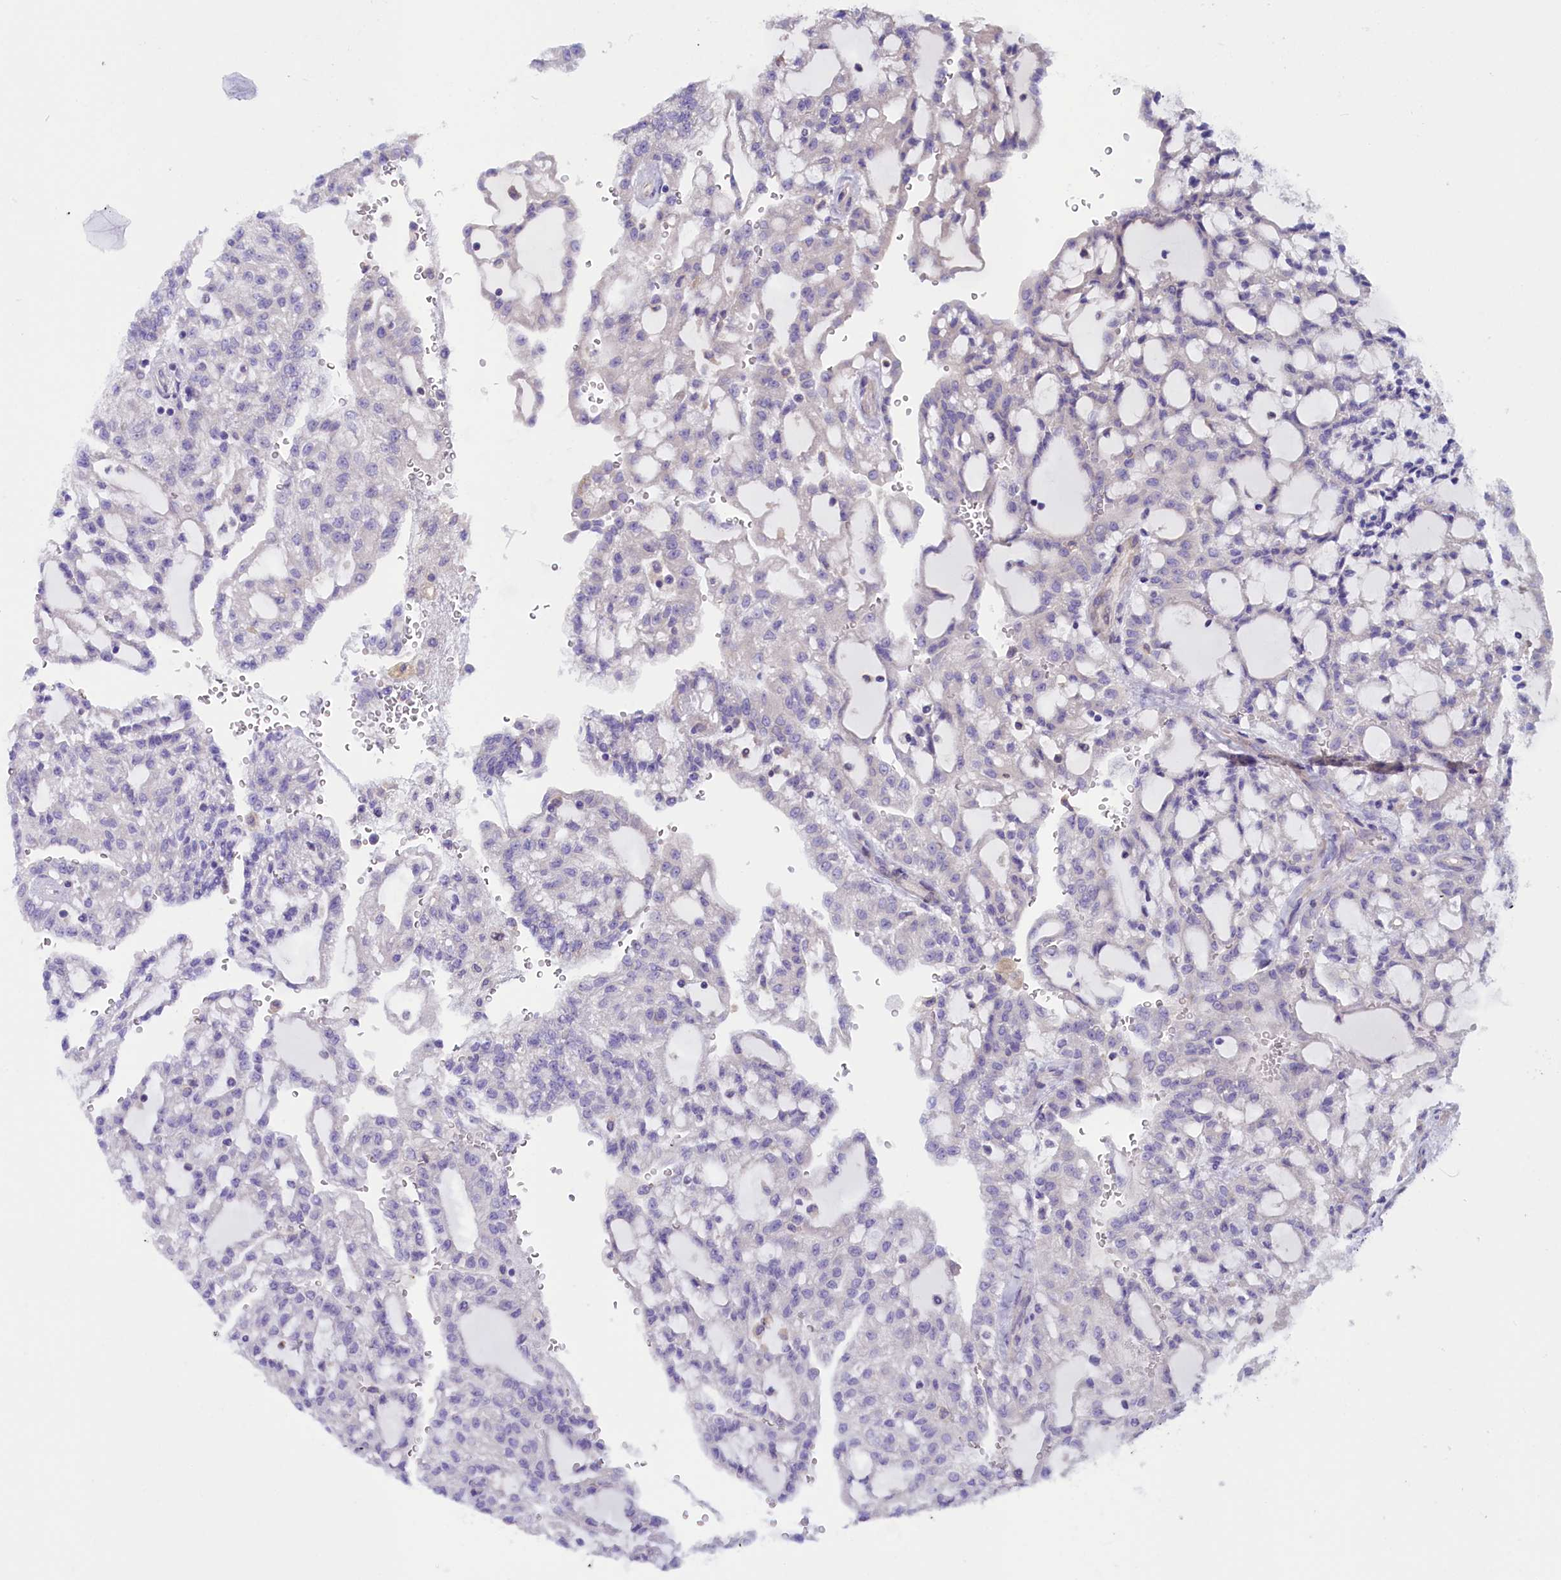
{"staining": {"intensity": "negative", "quantity": "none", "location": "none"}, "tissue": "renal cancer", "cell_type": "Tumor cells", "image_type": "cancer", "snomed": [{"axis": "morphology", "description": "Adenocarcinoma, NOS"}, {"axis": "topography", "description": "Kidney"}], "caption": "Protein analysis of adenocarcinoma (renal) reveals no significant positivity in tumor cells.", "gene": "GPR108", "patient": {"sex": "male", "age": 63}}